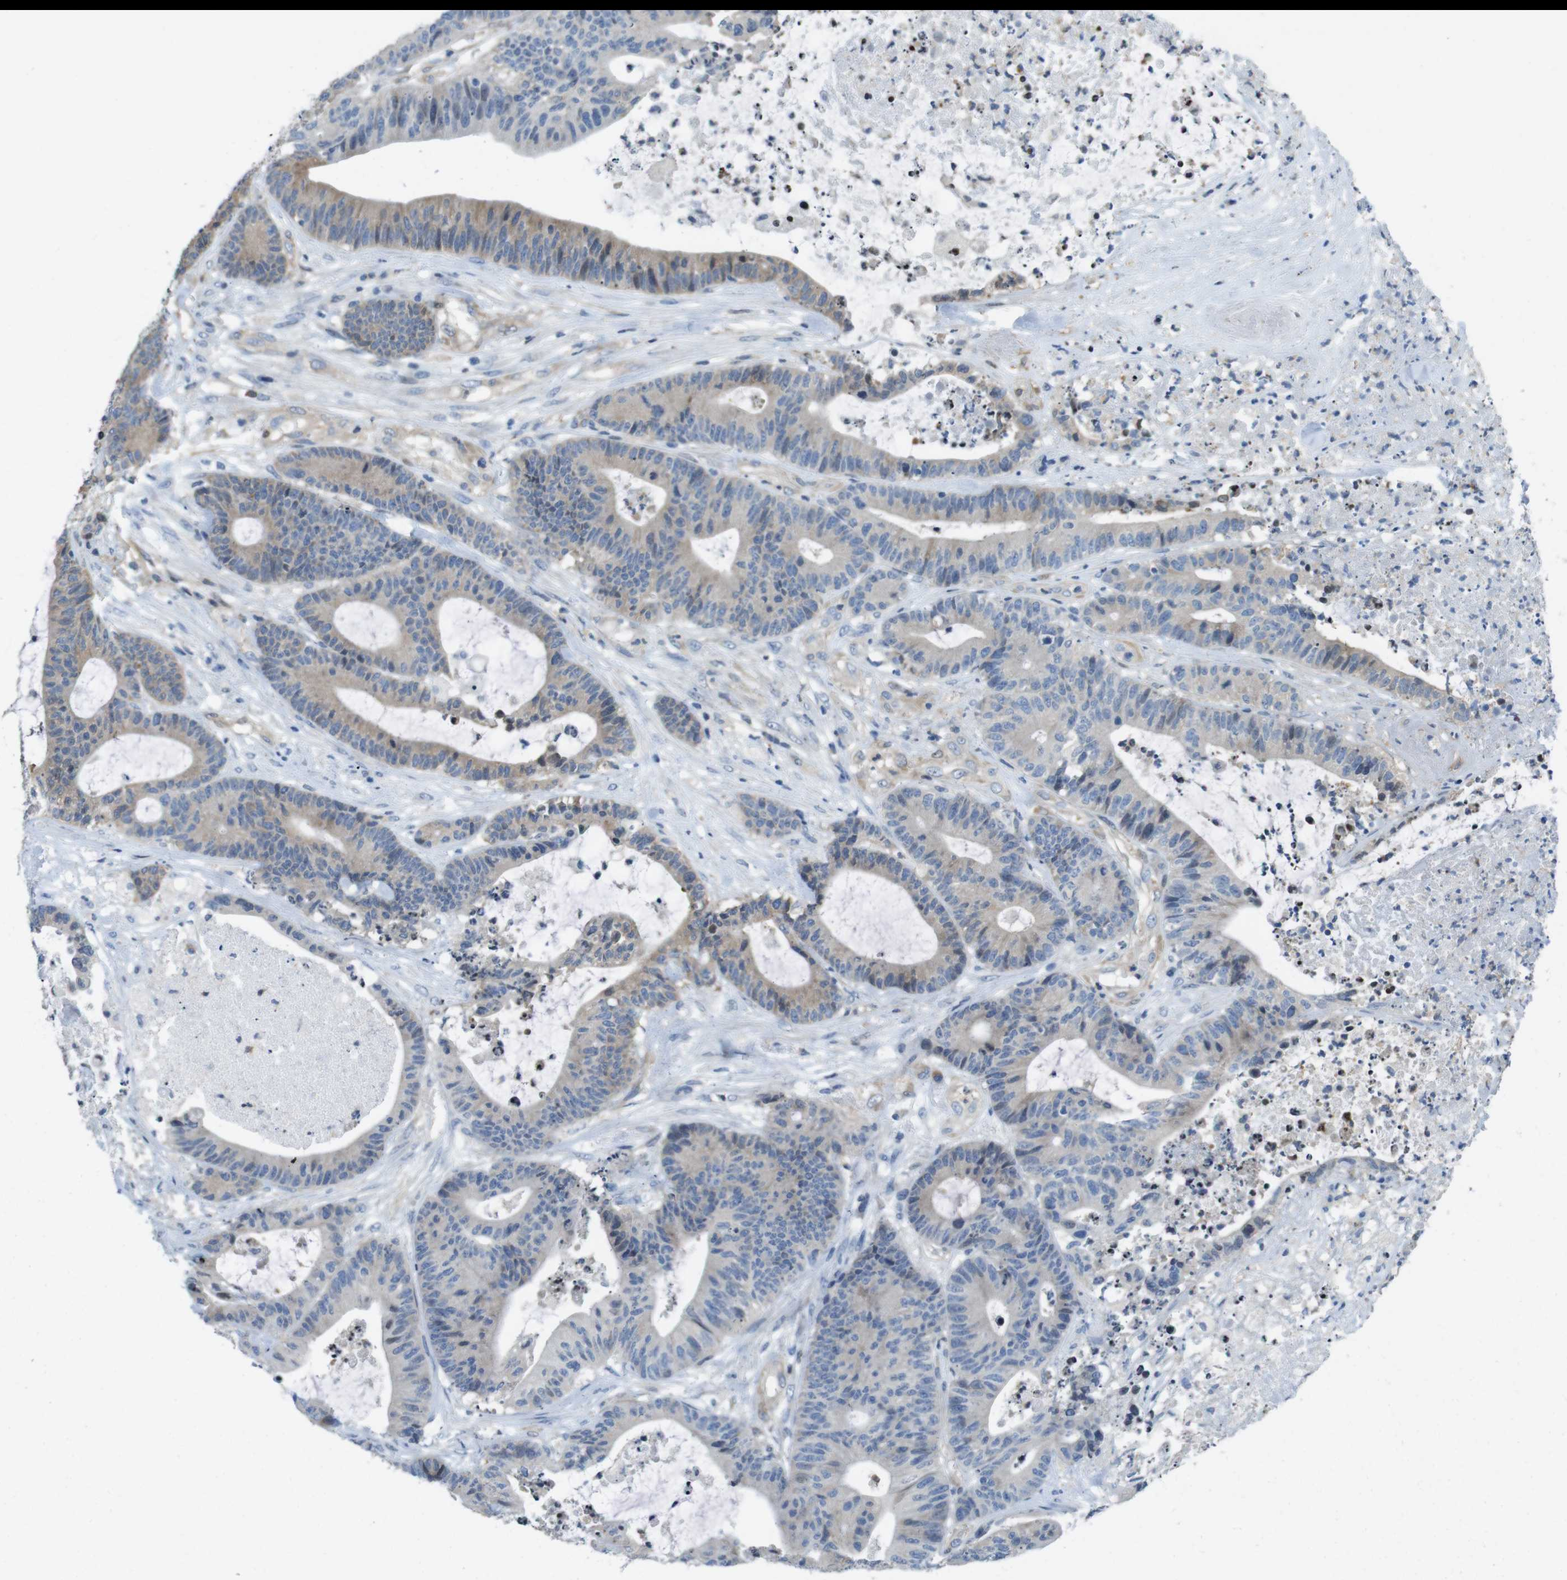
{"staining": {"intensity": "weak", "quantity": "25%-75%", "location": "cytoplasmic/membranous"}, "tissue": "colorectal cancer", "cell_type": "Tumor cells", "image_type": "cancer", "snomed": [{"axis": "morphology", "description": "Adenocarcinoma, NOS"}, {"axis": "topography", "description": "Colon"}], "caption": "An image of human colorectal cancer stained for a protein demonstrates weak cytoplasmic/membranous brown staining in tumor cells.", "gene": "PCDH10", "patient": {"sex": "female", "age": 84}}